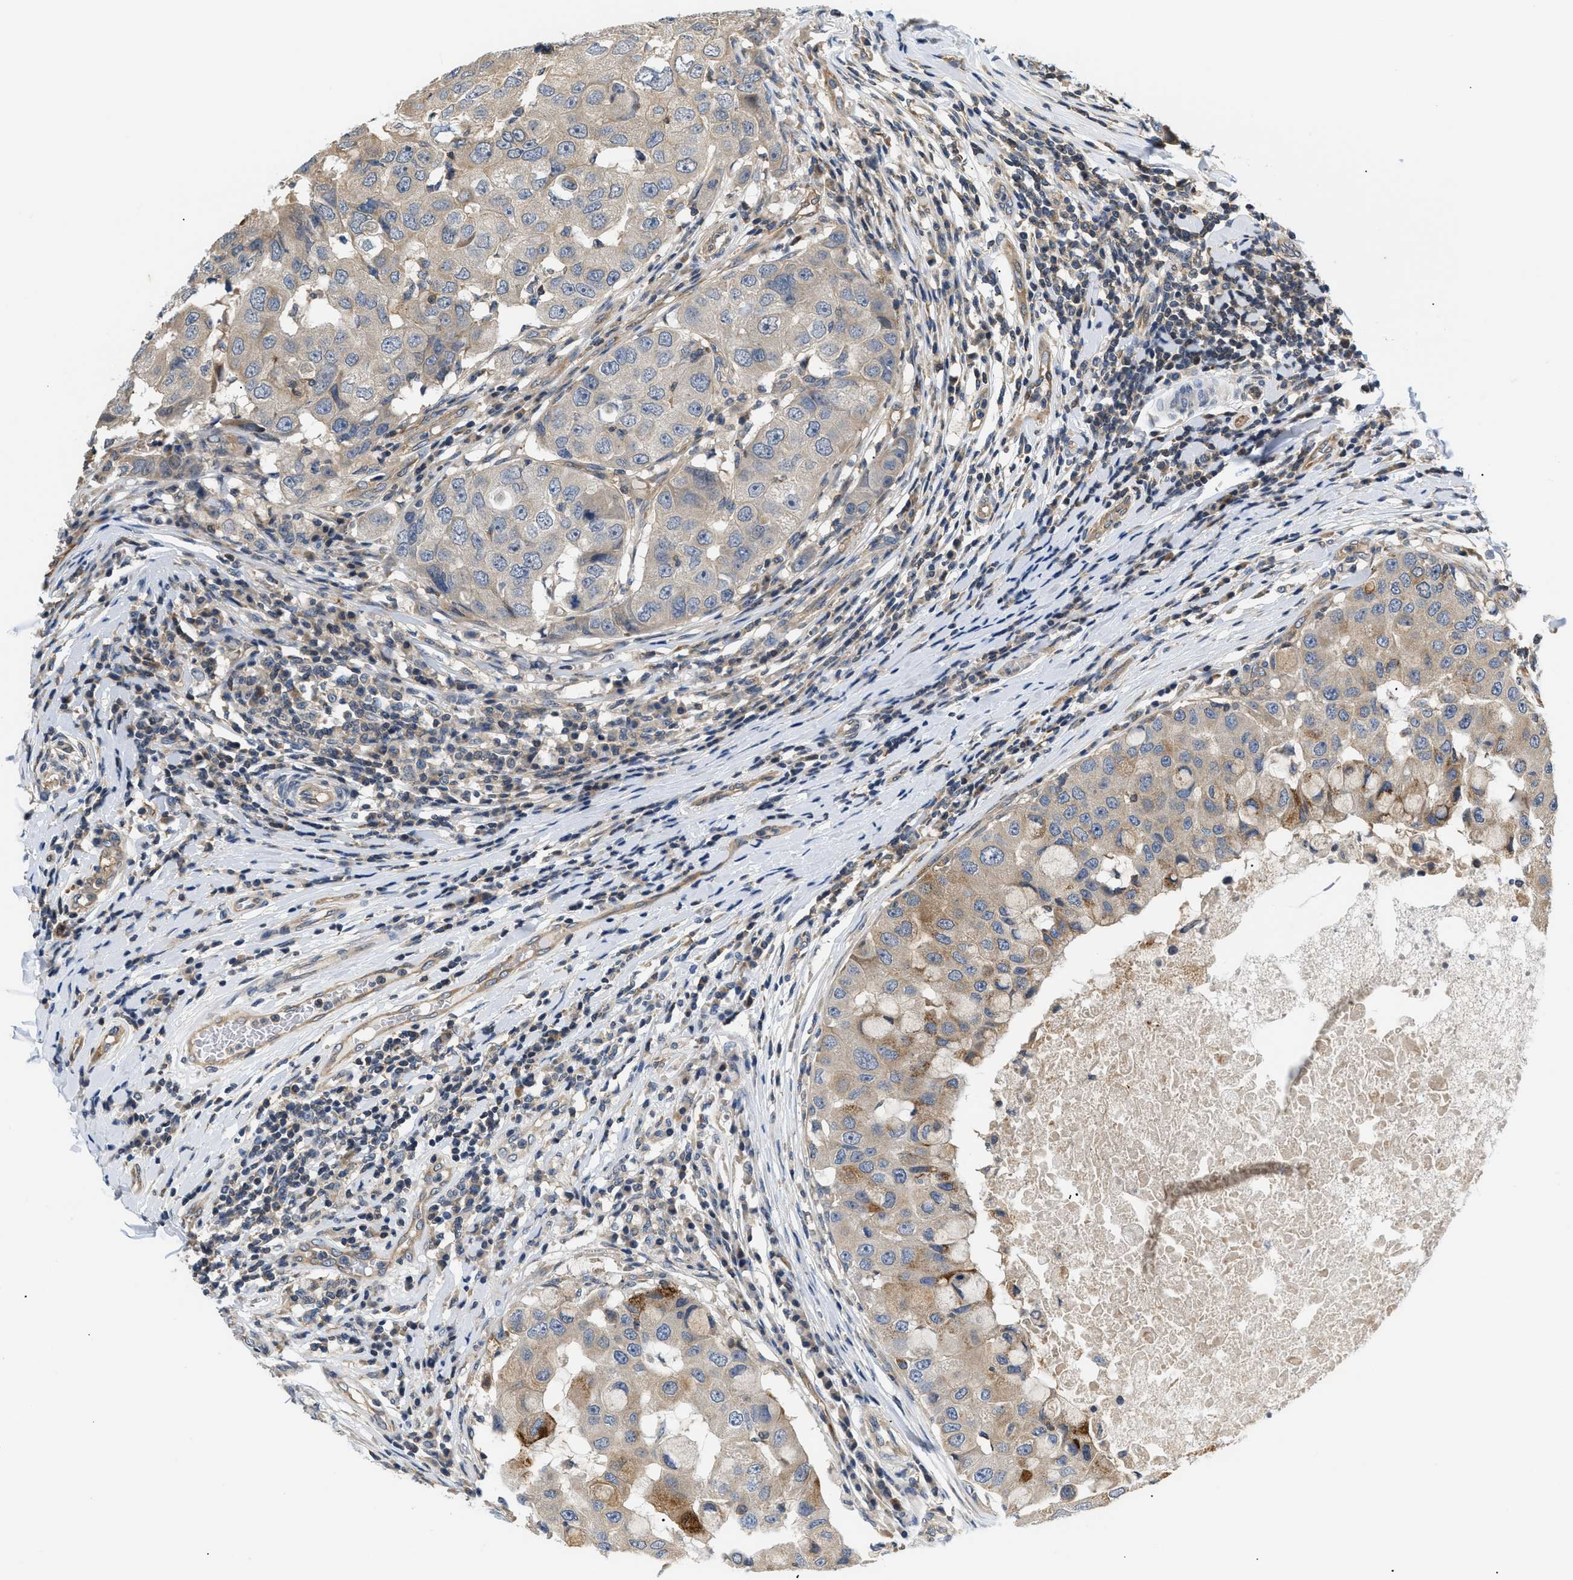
{"staining": {"intensity": "moderate", "quantity": "<25%", "location": "cytoplasmic/membranous"}, "tissue": "breast cancer", "cell_type": "Tumor cells", "image_type": "cancer", "snomed": [{"axis": "morphology", "description": "Duct carcinoma"}, {"axis": "topography", "description": "Breast"}], "caption": "There is low levels of moderate cytoplasmic/membranous staining in tumor cells of breast cancer (intraductal carcinoma), as demonstrated by immunohistochemical staining (brown color).", "gene": "HMGCR", "patient": {"sex": "female", "age": 27}}